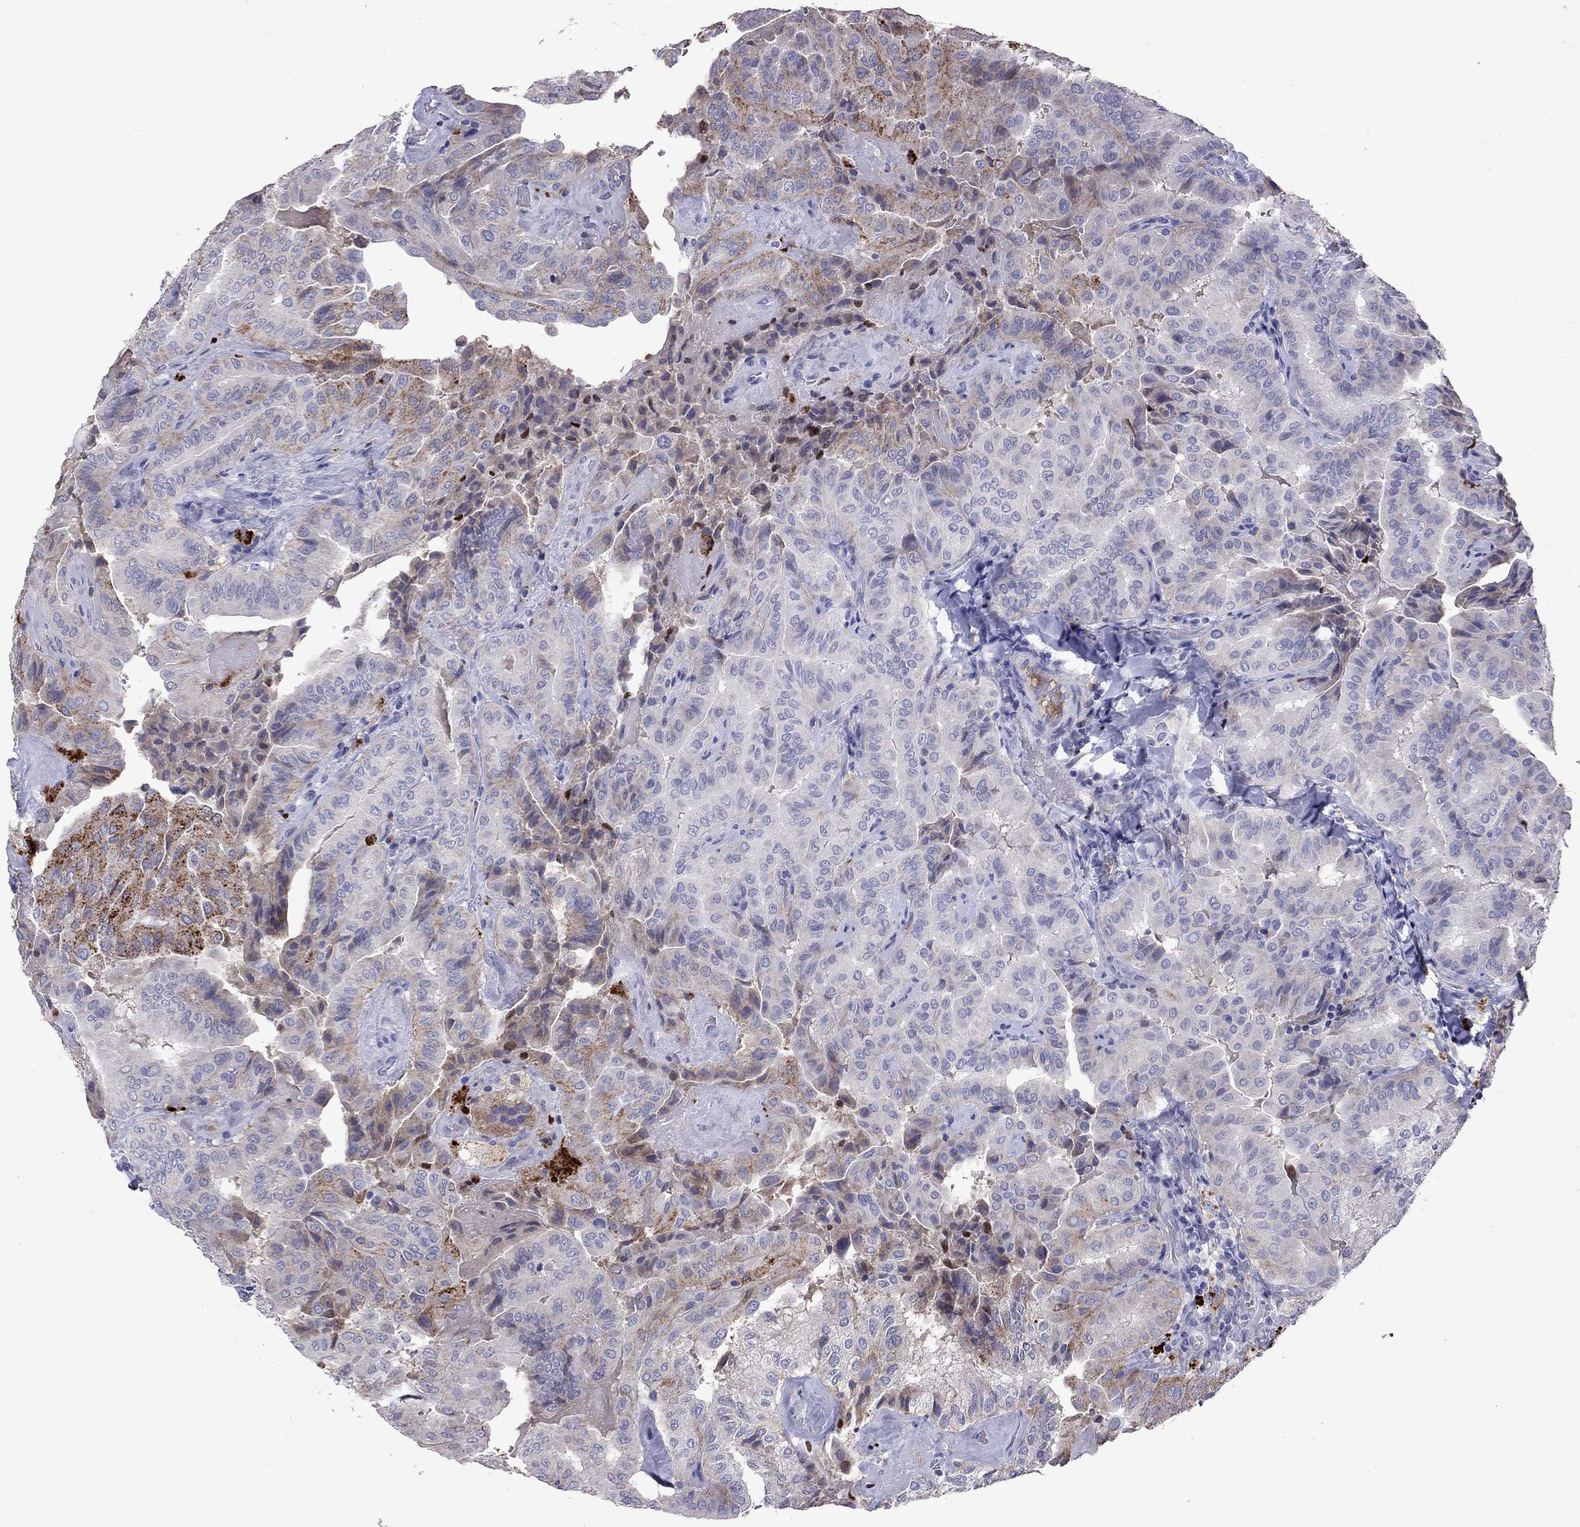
{"staining": {"intensity": "moderate", "quantity": "<25%", "location": "cytoplasmic/membranous"}, "tissue": "thyroid cancer", "cell_type": "Tumor cells", "image_type": "cancer", "snomed": [{"axis": "morphology", "description": "Papillary adenocarcinoma, NOS"}, {"axis": "topography", "description": "Thyroid gland"}], "caption": "Human thyroid cancer (papillary adenocarcinoma) stained for a protein (brown) shows moderate cytoplasmic/membranous positive expression in approximately <25% of tumor cells.", "gene": "SERPINA3", "patient": {"sex": "female", "age": 68}}